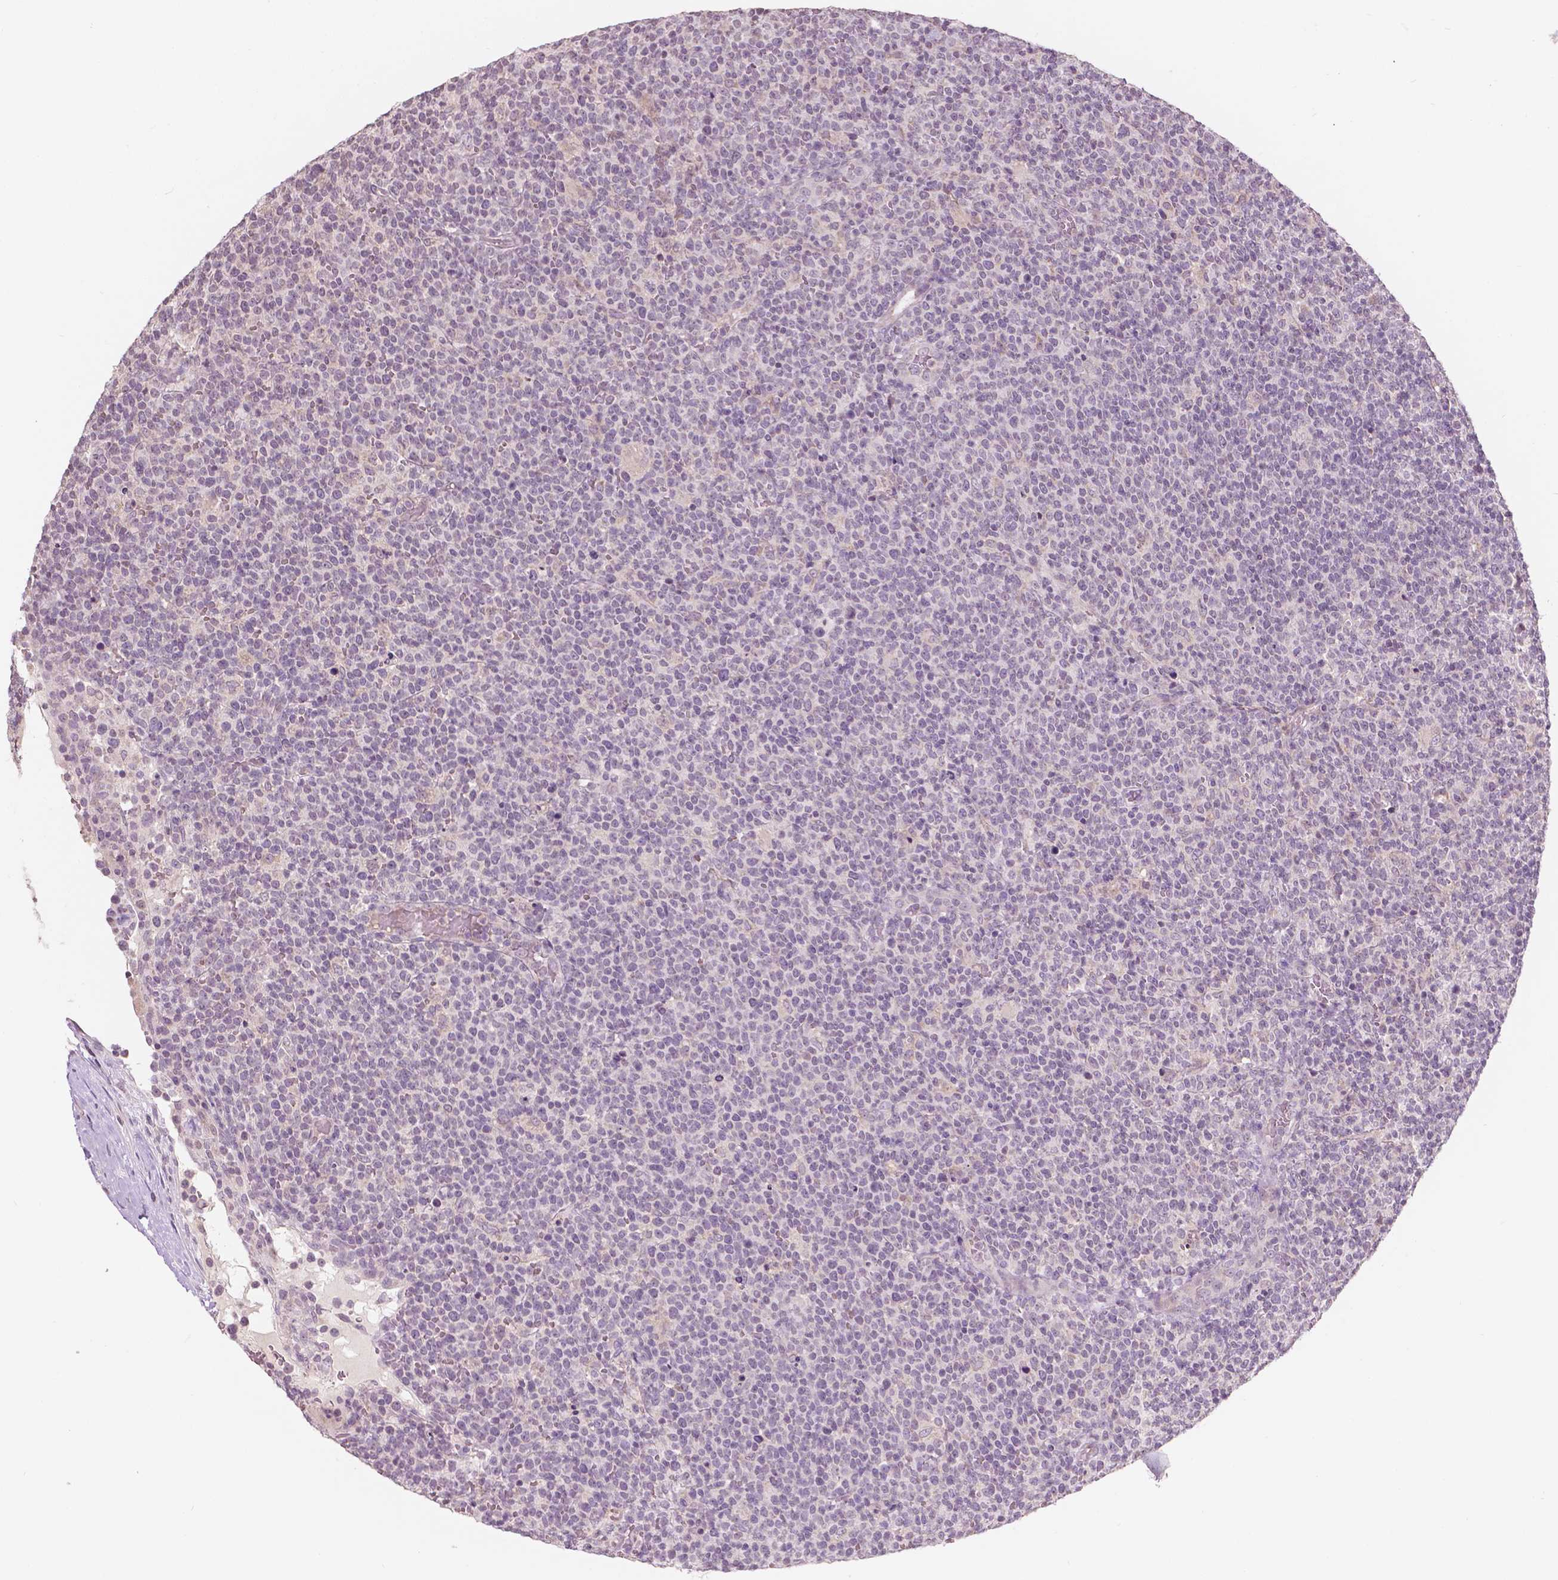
{"staining": {"intensity": "negative", "quantity": "none", "location": "none"}, "tissue": "lymphoma", "cell_type": "Tumor cells", "image_type": "cancer", "snomed": [{"axis": "morphology", "description": "Malignant lymphoma, non-Hodgkin's type, High grade"}, {"axis": "topography", "description": "Lymph node"}], "caption": "A high-resolution image shows immunohistochemistry staining of malignant lymphoma, non-Hodgkin's type (high-grade), which reveals no significant expression in tumor cells. The staining was performed using DAB (3,3'-diaminobenzidine) to visualize the protein expression in brown, while the nuclei were stained in blue with hematoxylin (Magnification: 20x).", "gene": "NOS1AP", "patient": {"sex": "male", "age": 61}}